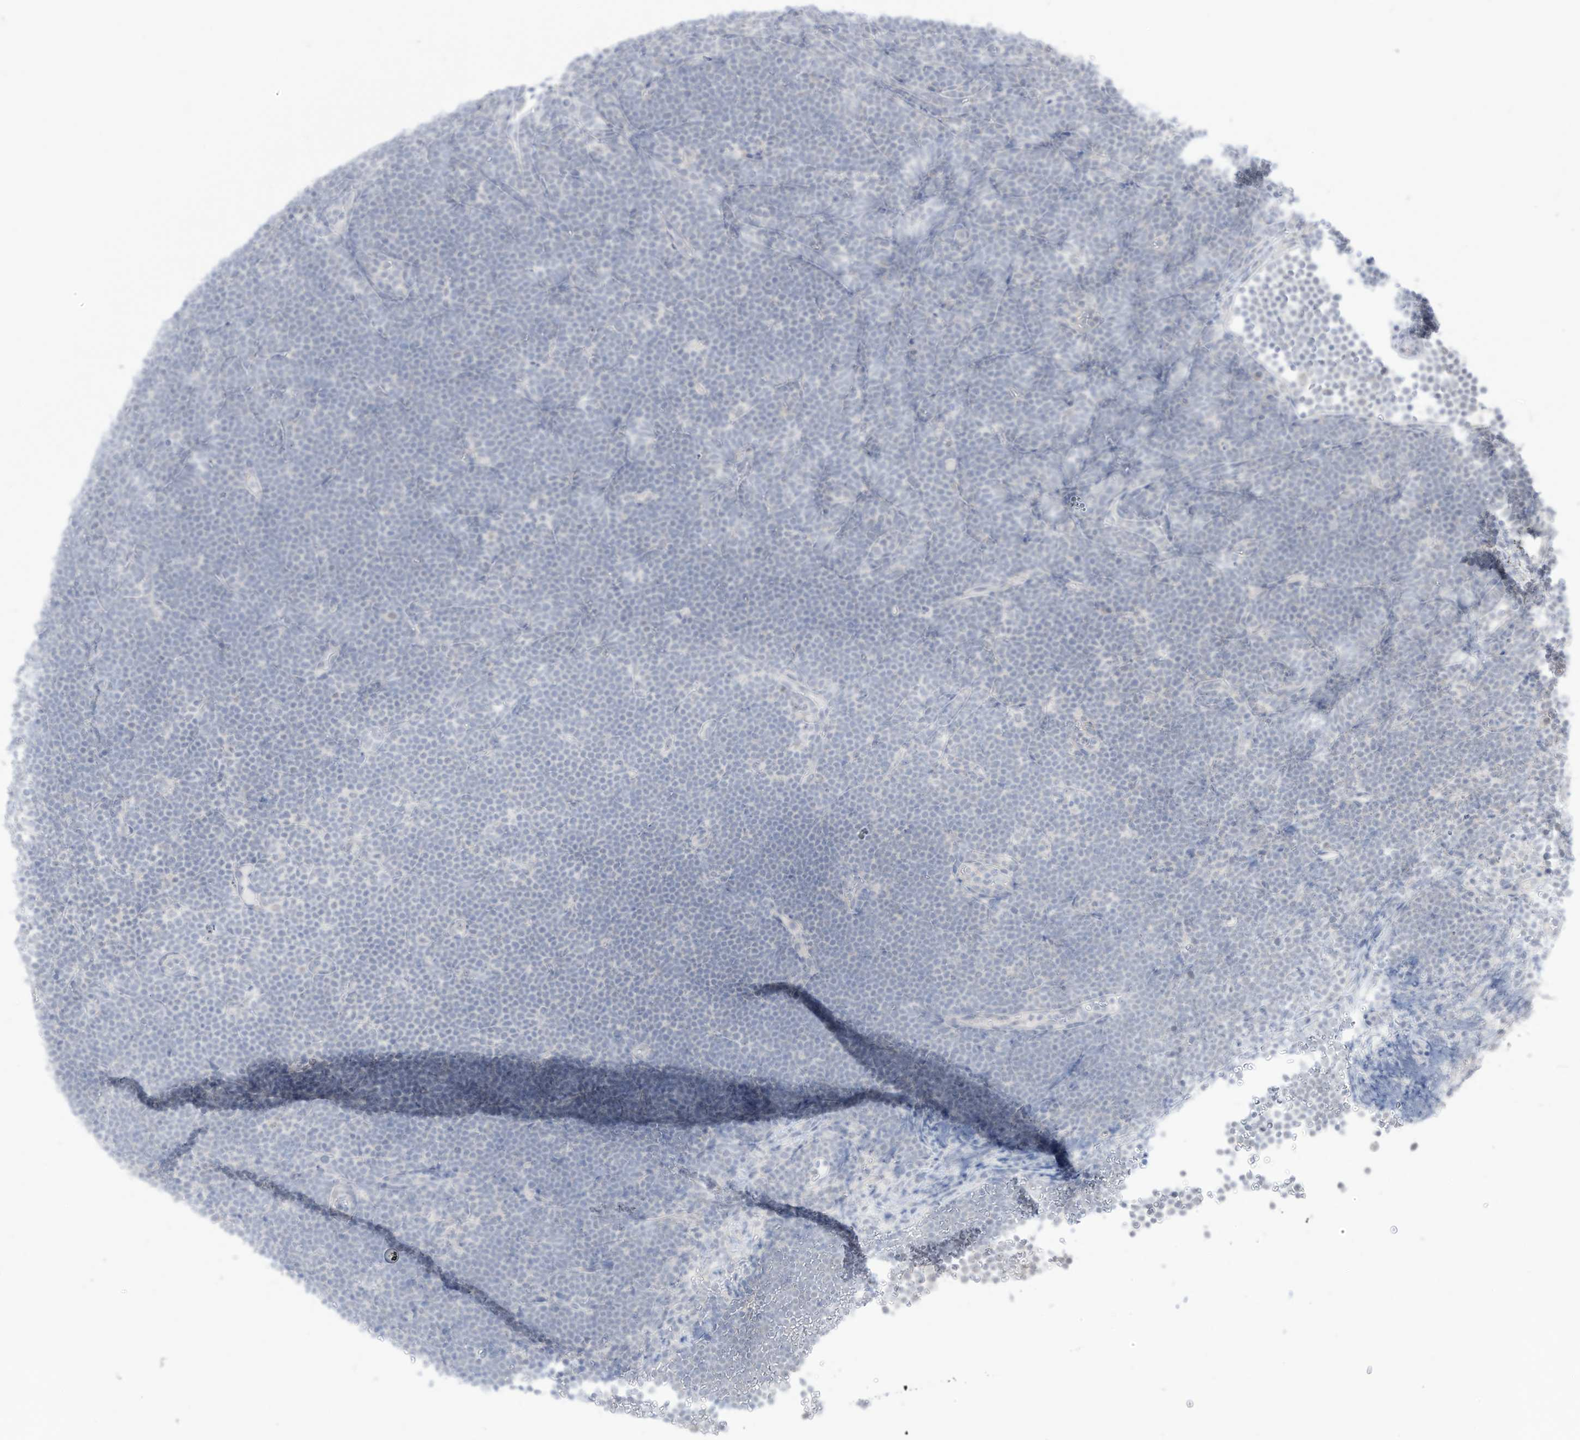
{"staining": {"intensity": "negative", "quantity": "none", "location": "none"}, "tissue": "lymphoma", "cell_type": "Tumor cells", "image_type": "cancer", "snomed": [{"axis": "morphology", "description": "Malignant lymphoma, non-Hodgkin's type, High grade"}, {"axis": "topography", "description": "Lymph node"}], "caption": "IHC micrograph of human malignant lymphoma, non-Hodgkin's type (high-grade) stained for a protein (brown), which shows no expression in tumor cells. Brightfield microscopy of IHC stained with DAB (3,3'-diaminobenzidine) (brown) and hematoxylin (blue), captured at high magnification.", "gene": "OGT", "patient": {"sex": "male", "age": 13}}